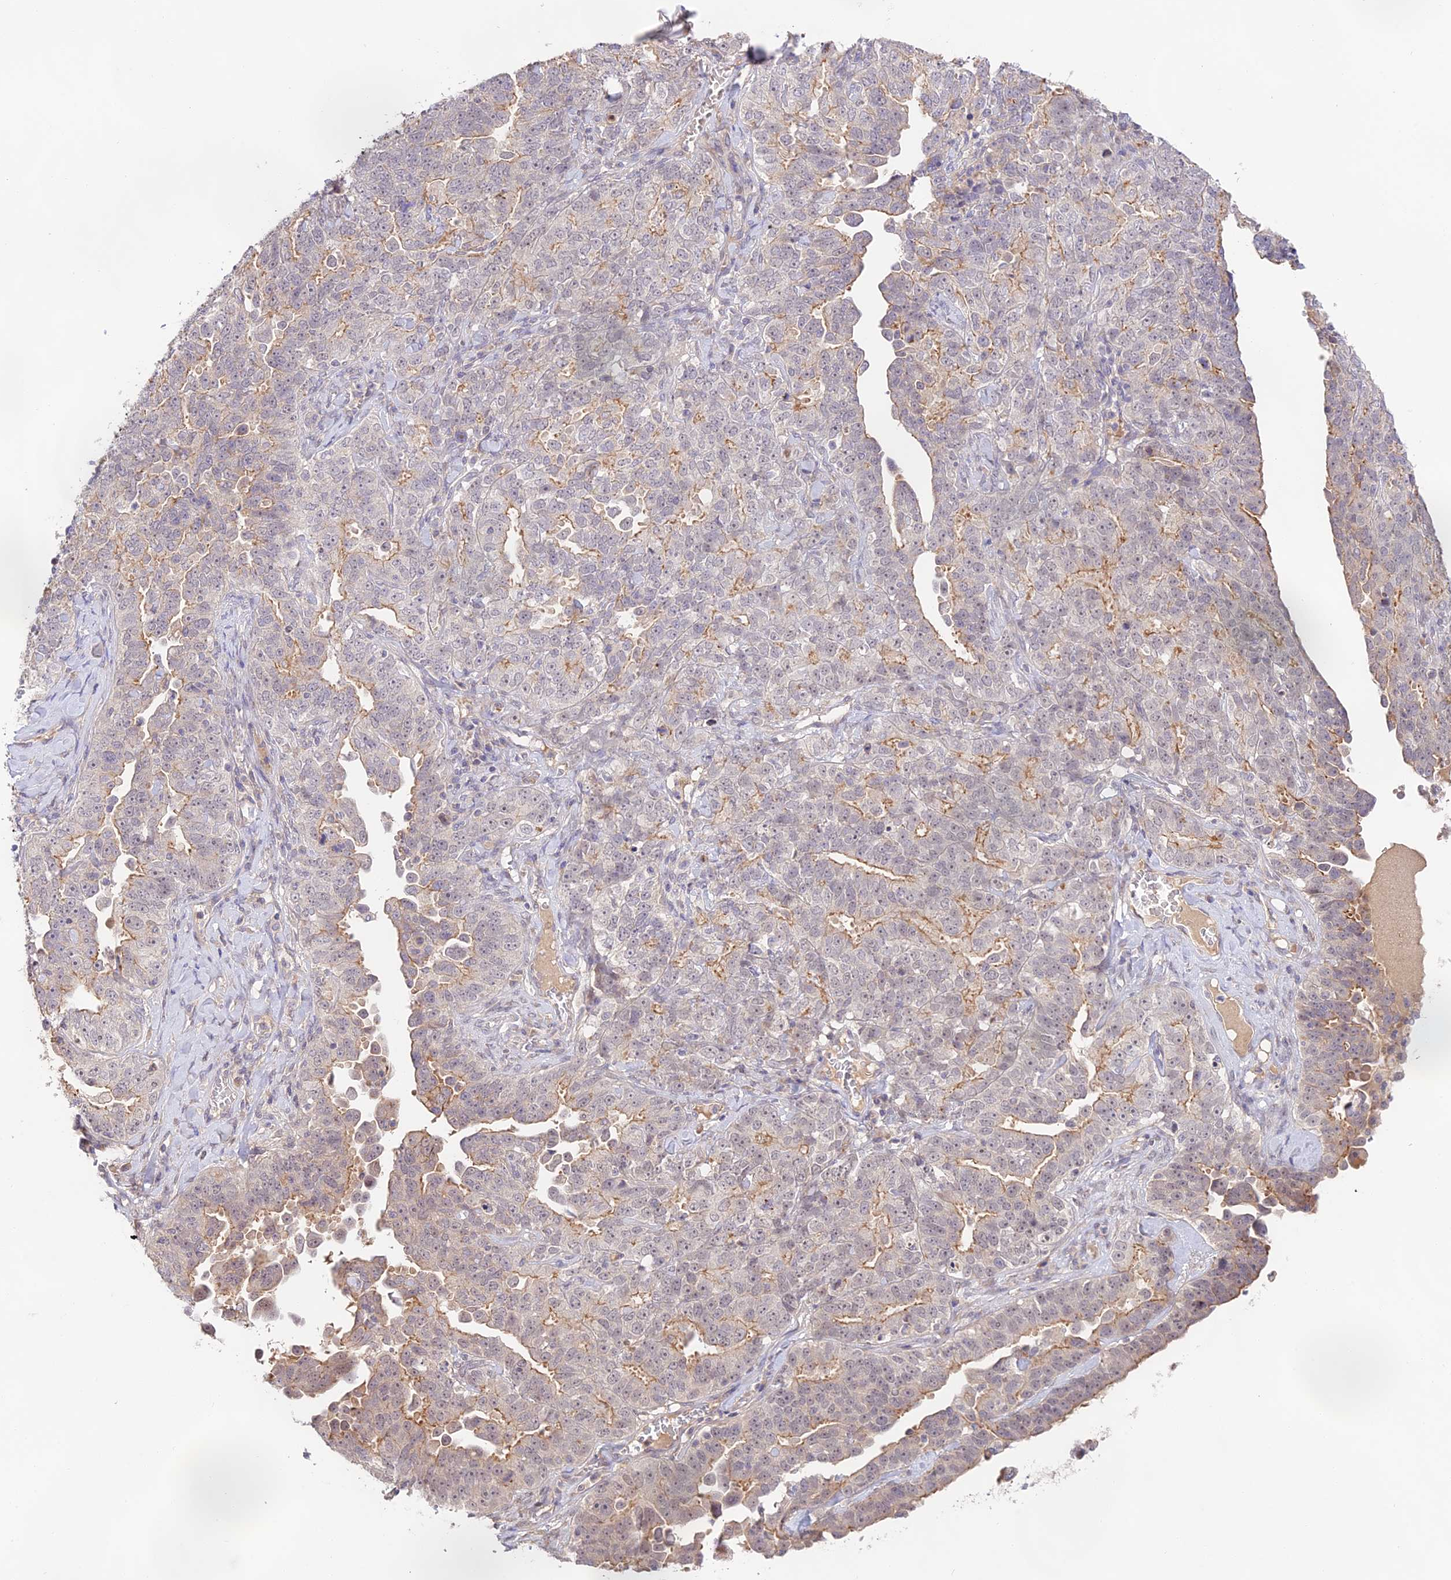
{"staining": {"intensity": "weak", "quantity": "<25%", "location": "cytoplasmic/membranous"}, "tissue": "ovarian cancer", "cell_type": "Tumor cells", "image_type": "cancer", "snomed": [{"axis": "morphology", "description": "Carcinoma, endometroid"}, {"axis": "topography", "description": "Ovary"}], "caption": "The micrograph demonstrates no staining of tumor cells in endometroid carcinoma (ovarian).", "gene": "CAMSAP3", "patient": {"sex": "female", "age": 62}}